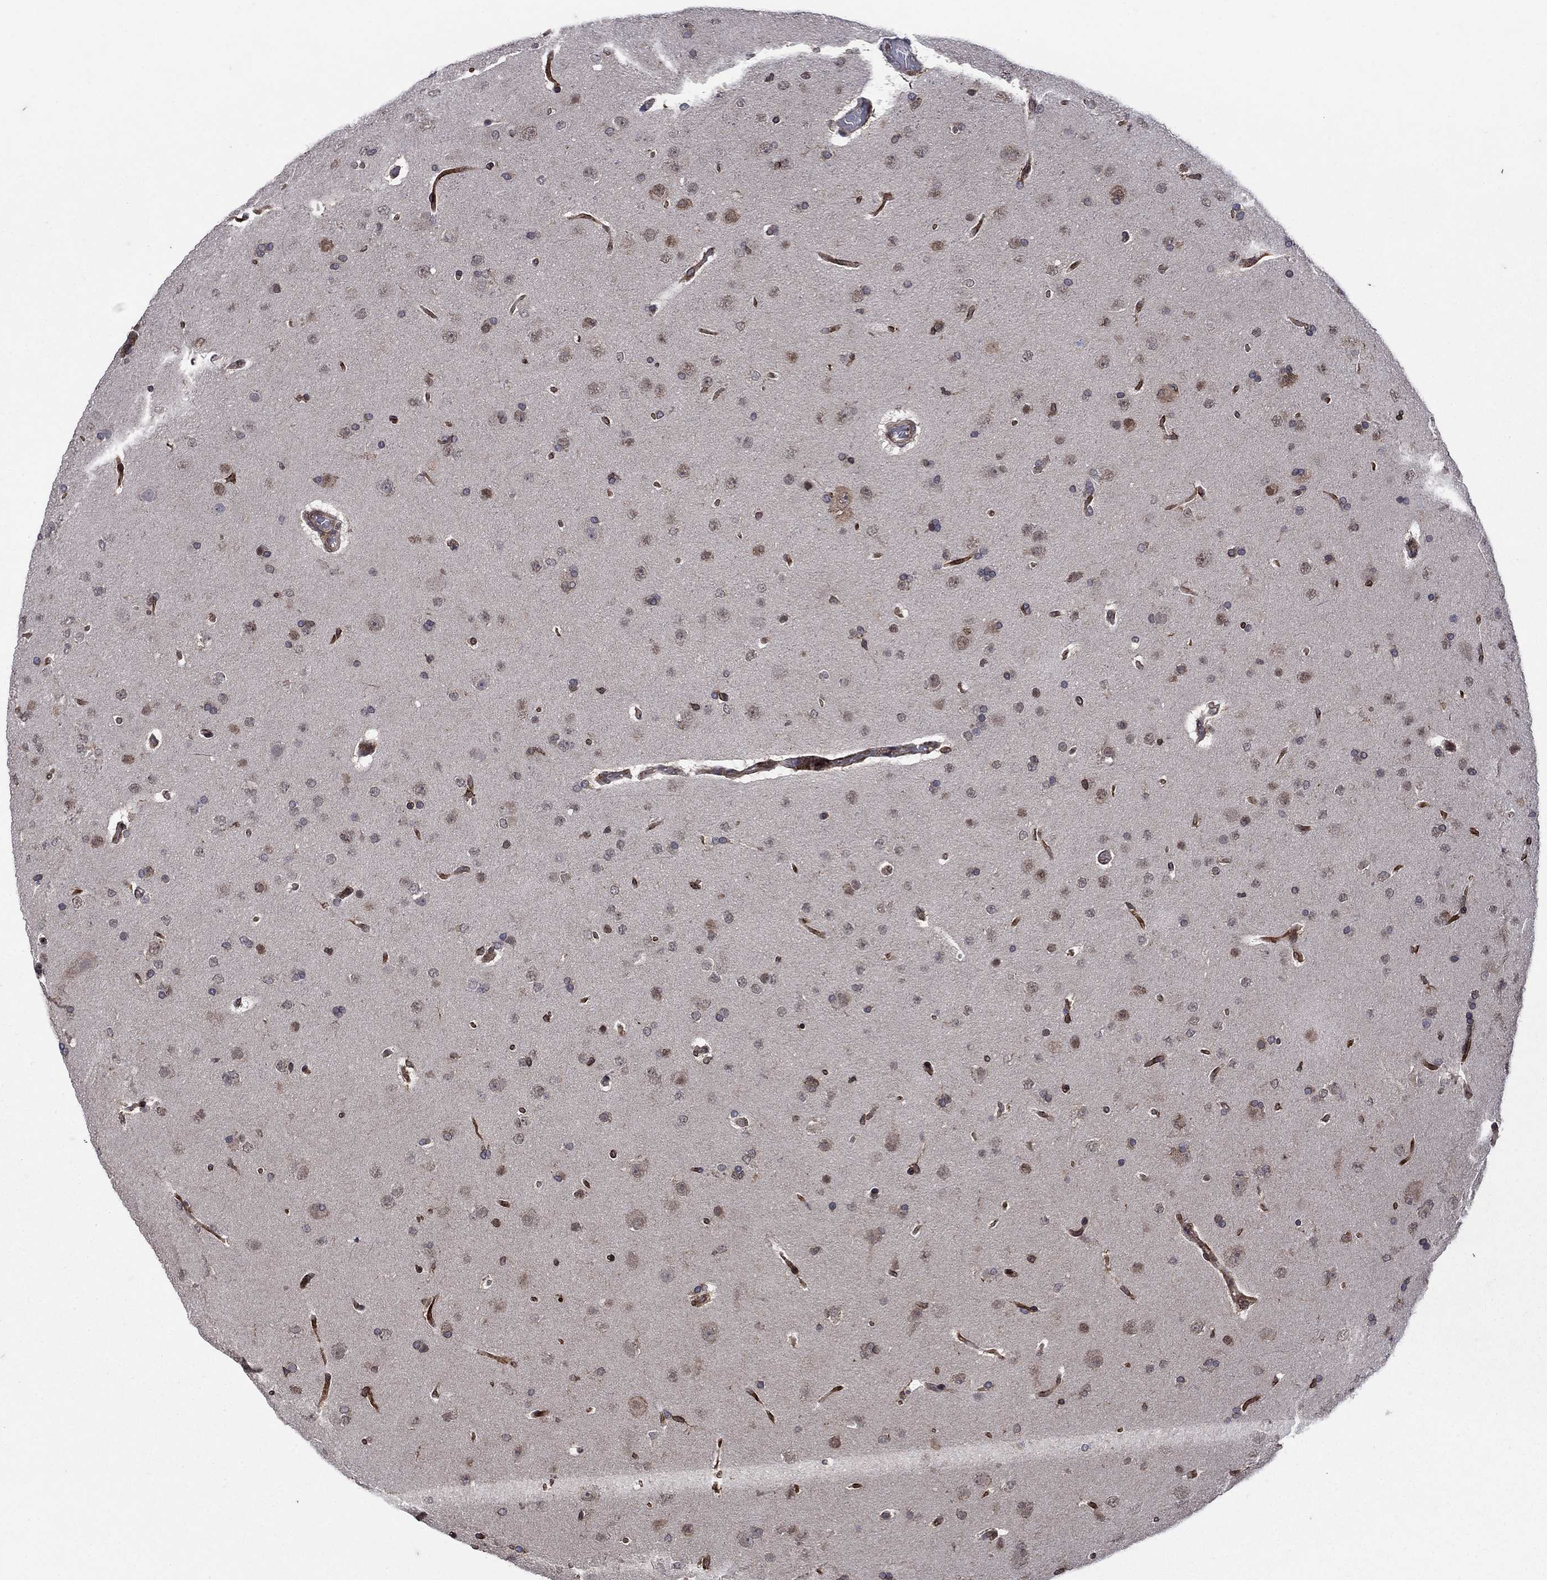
{"staining": {"intensity": "negative", "quantity": "none", "location": "none"}, "tissue": "glioma", "cell_type": "Tumor cells", "image_type": "cancer", "snomed": [{"axis": "morphology", "description": "Glioma, malignant, NOS"}, {"axis": "topography", "description": "Cerebral cortex"}], "caption": "High power microscopy micrograph of an immunohistochemistry image of glioma, revealing no significant expression in tumor cells.", "gene": "DHRS7", "patient": {"sex": "male", "age": 58}}